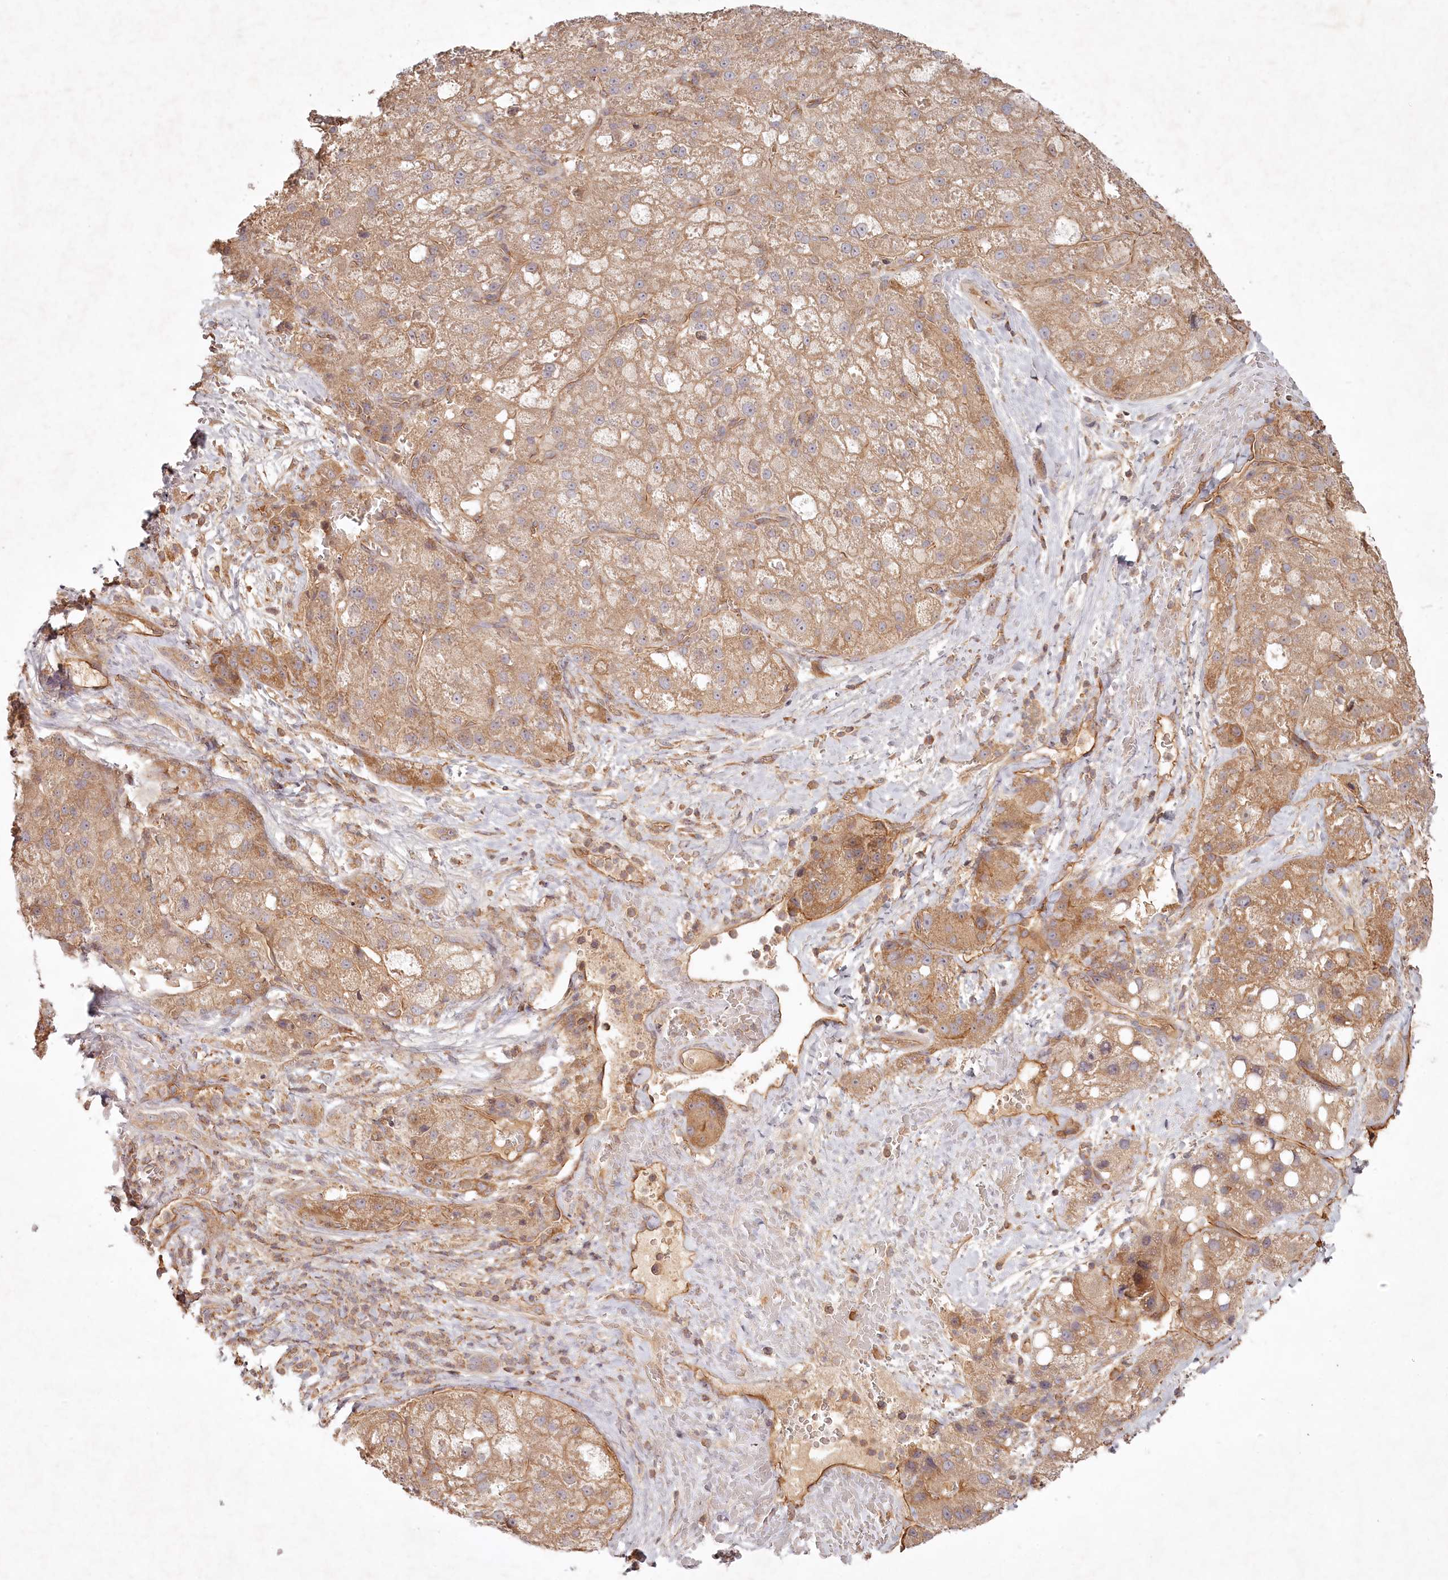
{"staining": {"intensity": "weak", "quantity": ">75%", "location": "cytoplasmic/membranous"}, "tissue": "liver cancer", "cell_type": "Tumor cells", "image_type": "cancer", "snomed": [{"axis": "morphology", "description": "Normal tissue, NOS"}, {"axis": "morphology", "description": "Carcinoma, Hepatocellular, NOS"}, {"axis": "topography", "description": "Liver"}], "caption": "IHC (DAB (3,3'-diaminobenzidine)) staining of human liver cancer (hepatocellular carcinoma) shows weak cytoplasmic/membranous protein staining in about >75% of tumor cells.", "gene": "TMIE", "patient": {"sex": "male", "age": 57}}